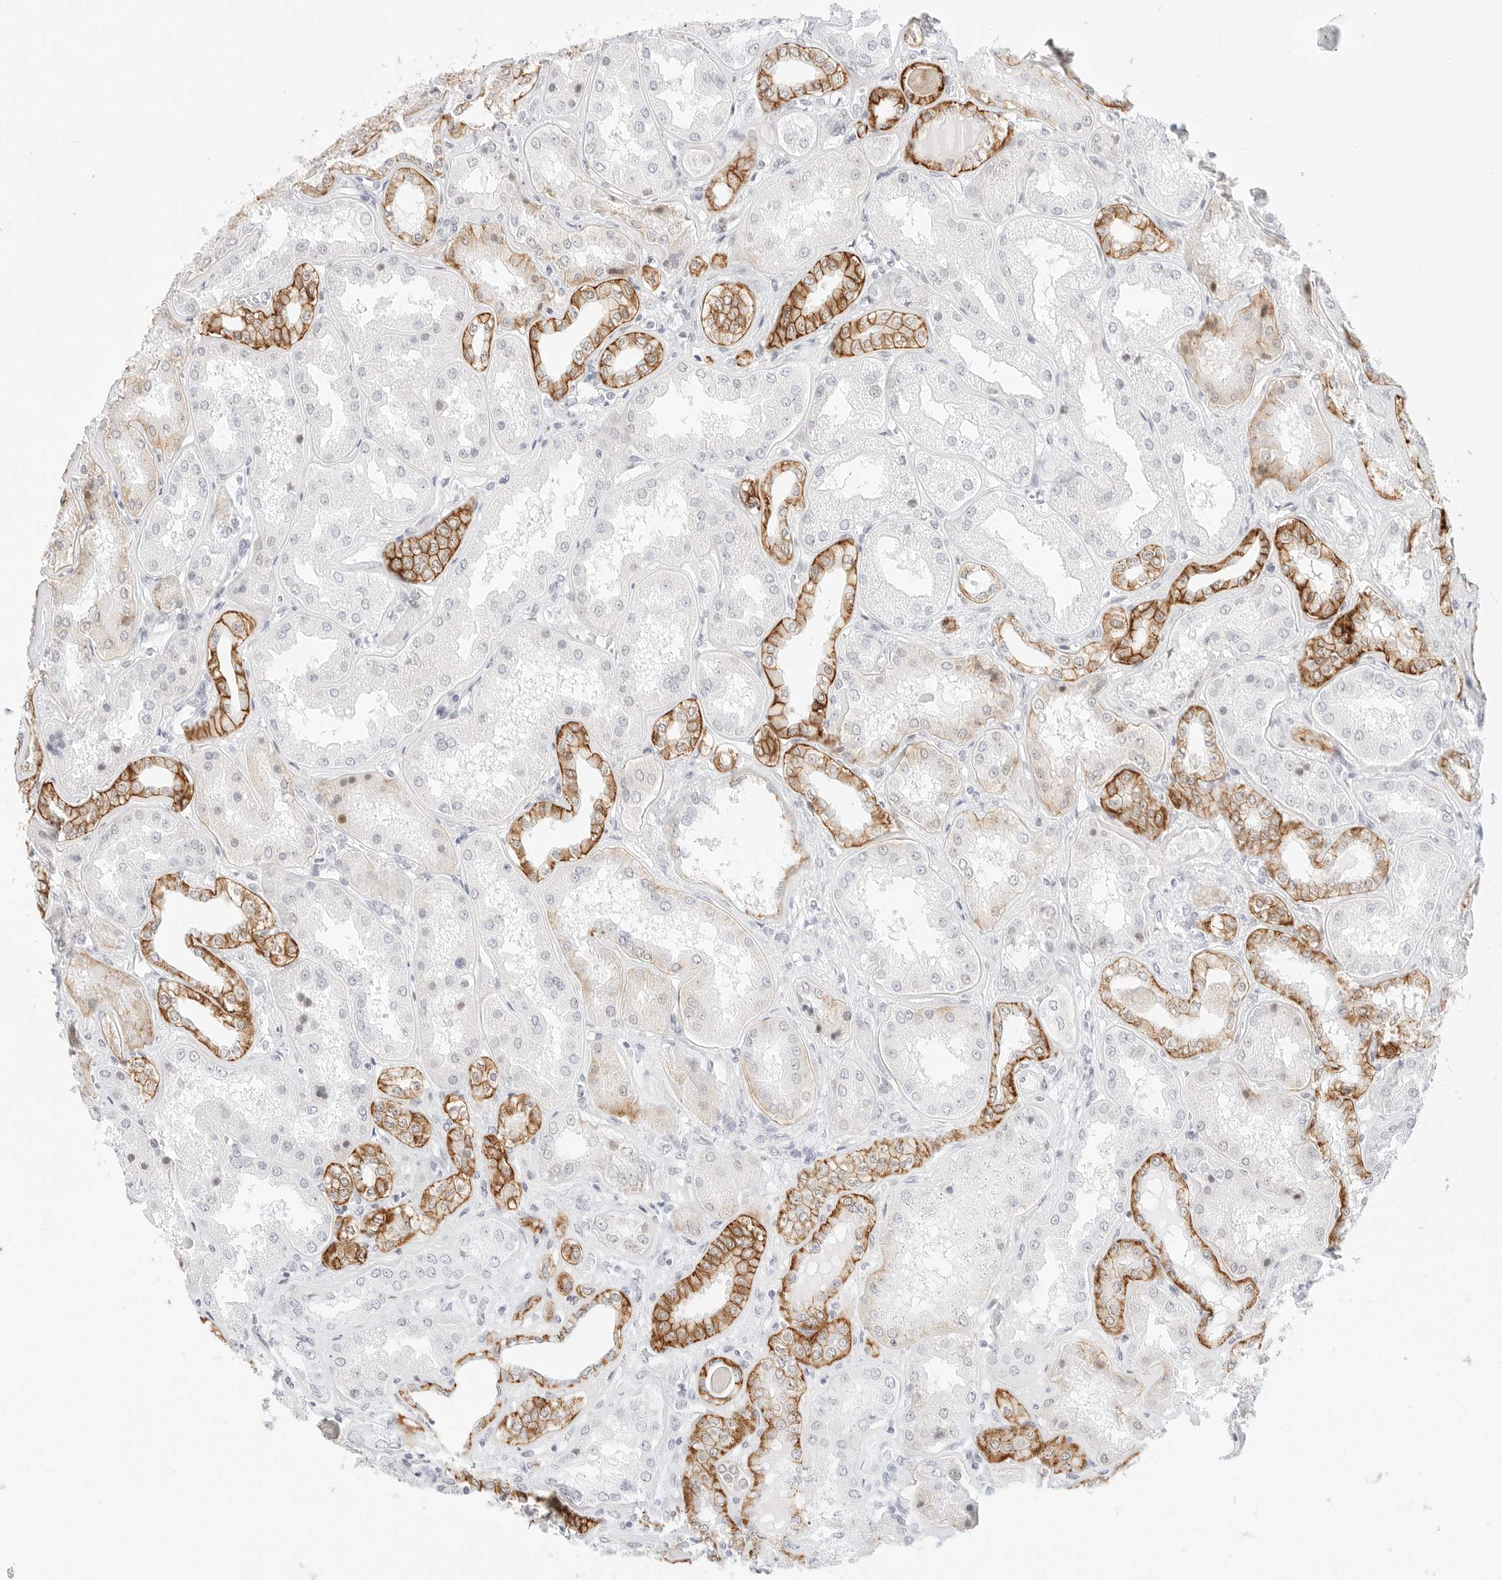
{"staining": {"intensity": "moderate", "quantity": "<25%", "location": "cytoplasmic/membranous"}, "tissue": "kidney", "cell_type": "Cells in glomeruli", "image_type": "normal", "snomed": [{"axis": "morphology", "description": "Normal tissue, NOS"}, {"axis": "topography", "description": "Kidney"}], "caption": "This is a micrograph of IHC staining of benign kidney, which shows moderate positivity in the cytoplasmic/membranous of cells in glomeruli.", "gene": "CDH1", "patient": {"sex": "female", "age": 56}}